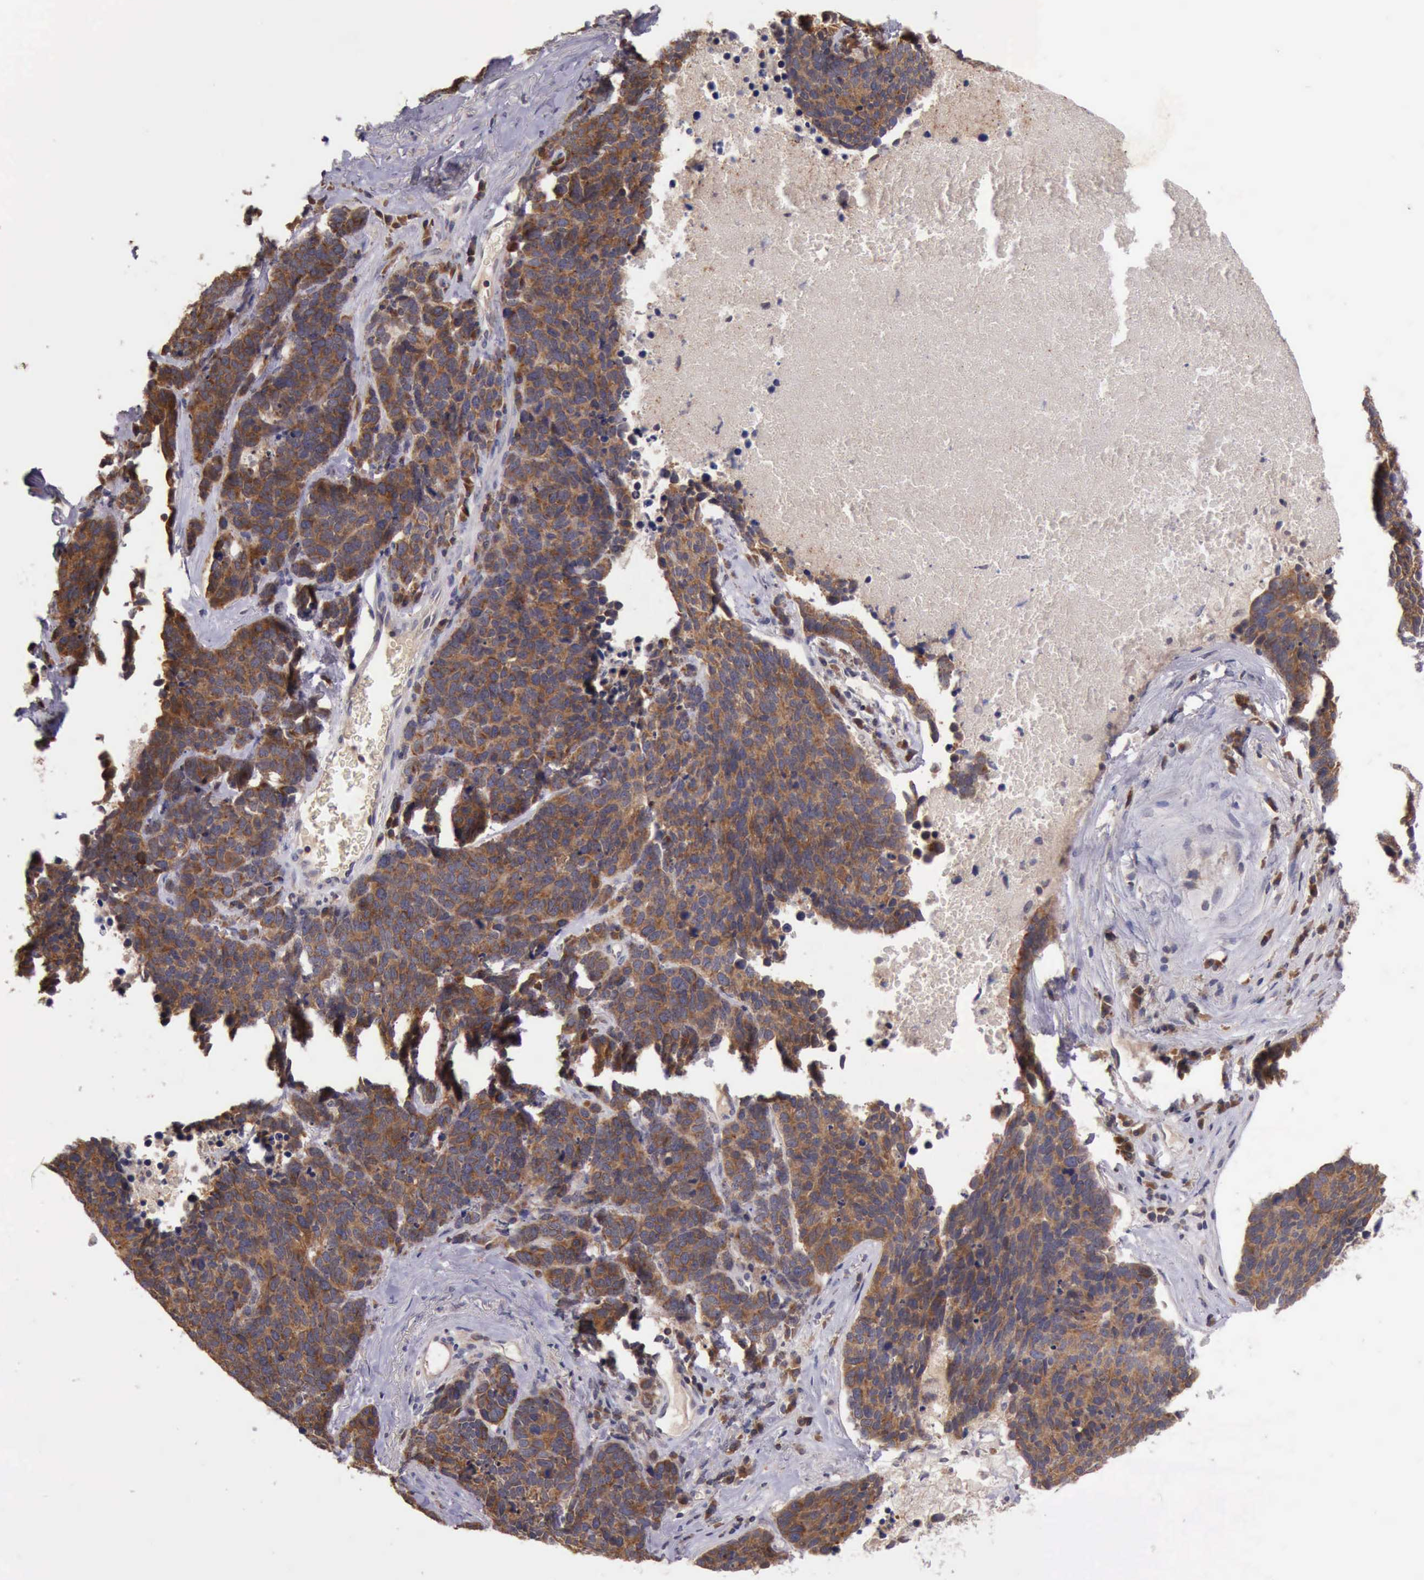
{"staining": {"intensity": "weak", "quantity": ">75%", "location": "cytoplasmic/membranous"}, "tissue": "lung cancer", "cell_type": "Tumor cells", "image_type": "cancer", "snomed": [{"axis": "morphology", "description": "Neoplasm, malignant, NOS"}, {"axis": "topography", "description": "Lung"}], "caption": "IHC staining of lung cancer (malignant neoplasm), which demonstrates low levels of weak cytoplasmic/membranous positivity in approximately >75% of tumor cells indicating weak cytoplasmic/membranous protein positivity. The staining was performed using DAB (3,3'-diaminobenzidine) (brown) for protein detection and nuclei were counterstained in hematoxylin (blue).", "gene": "RAB39B", "patient": {"sex": "female", "age": 75}}